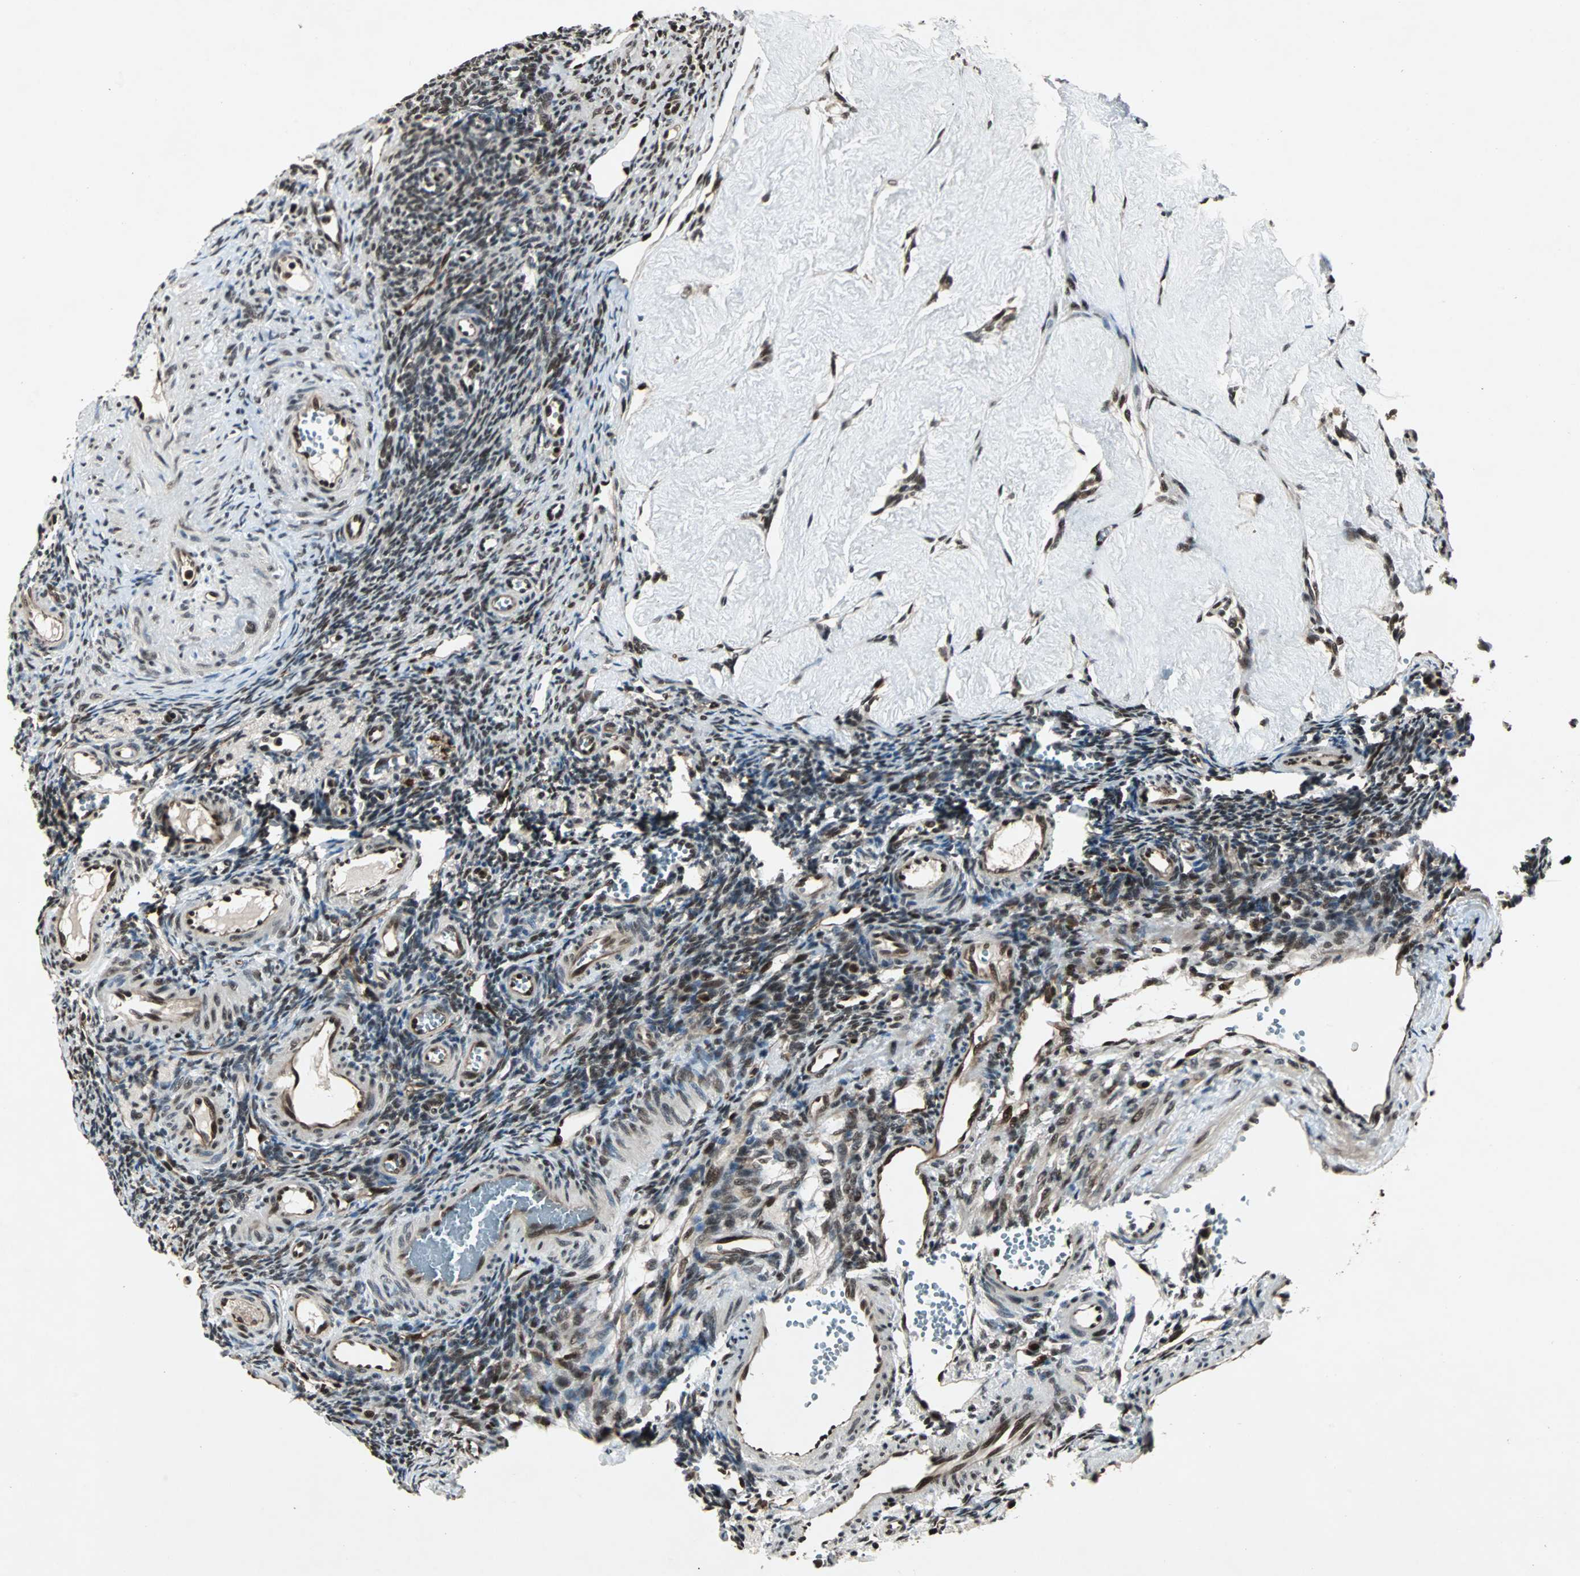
{"staining": {"intensity": "moderate", "quantity": "25%-75%", "location": "nuclear"}, "tissue": "ovary", "cell_type": "Ovarian stroma cells", "image_type": "normal", "snomed": [{"axis": "morphology", "description": "Normal tissue, NOS"}, {"axis": "topography", "description": "Ovary"}], "caption": "Normal ovary exhibits moderate nuclear positivity in approximately 25%-75% of ovarian stroma cells Using DAB (3,3'-diaminobenzidine) (brown) and hematoxylin (blue) stains, captured at high magnification using brightfield microscopy..", "gene": "ACLY", "patient": {"sex": "female", "age": 33}}